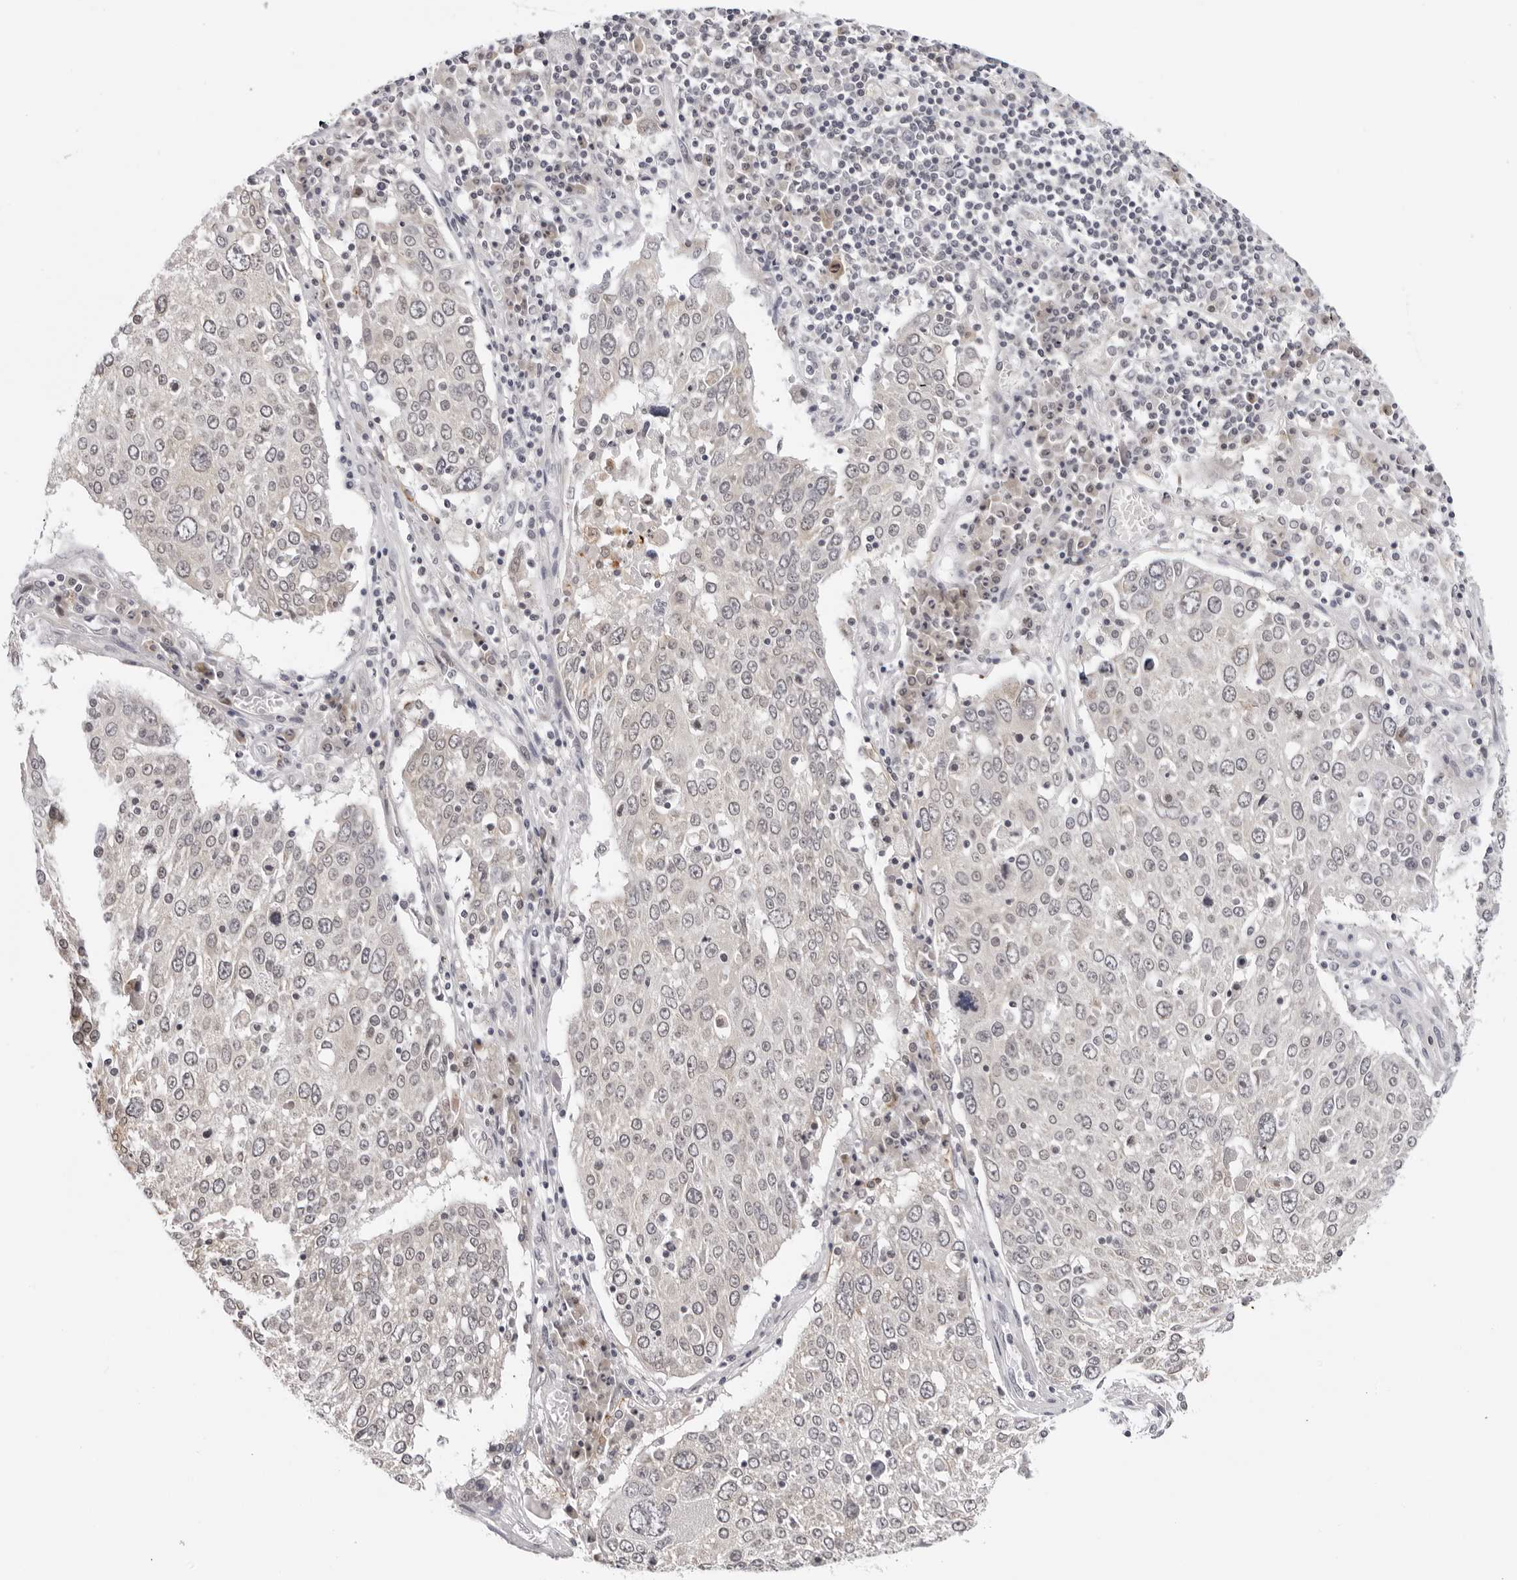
{"staining": {"intensity": "negative", "quantity": "none", "location": "none"}, "tissue": "lung cancer", "cell_type": "Tumor cells", "image_type": "cancer", "snomed": [{"axis": "morphology", "description": "Squamous cell carcinoma, NOS"}, {"axis": "topography", "description": "Lung"}], "caption": "Tumor cells are negative for brown protein staining in lung squamous cell carcinoma.", "gene": "PRUNE1", "patient": {"sex": "male", "age": 65}}